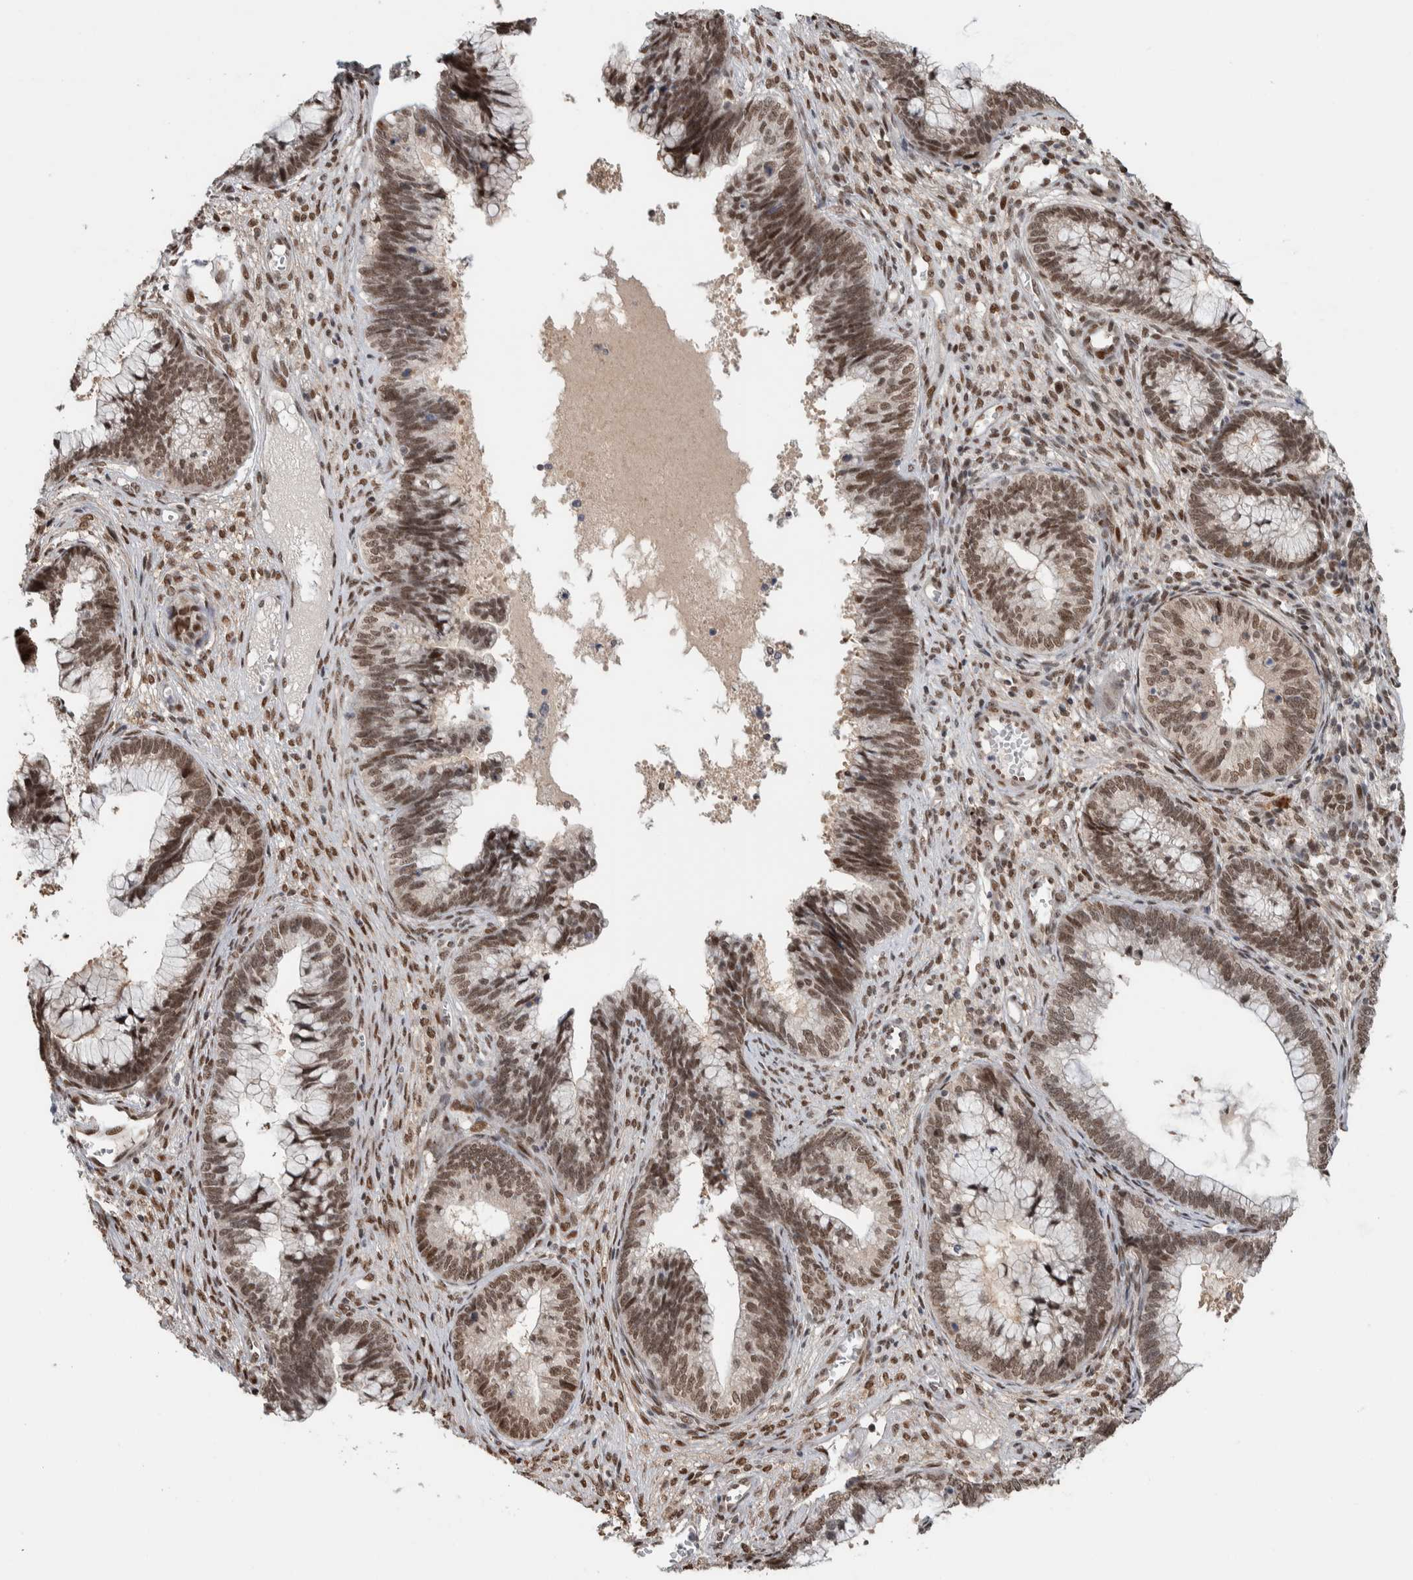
{"staining": {"intensity": "moderate", "quantity": ">75%", "location": "nuclear"}, "tissue": "cervical cancer", "cell_type": "Tumor cells", "image_type": "cancer", "snomed": [{"axis": "morphology", "description": "Adenocarcinoma, NOS"}, {"axis": "topography", "description": "Cervix"}], "caption": "Adenocarcinoma (cervical) stained with a brown dye exhibits moderate nuclear positive positivity in about >75% of tumor cells.", "gene": "TNRC18", "patient": {"sex": "female", "age": 44}}